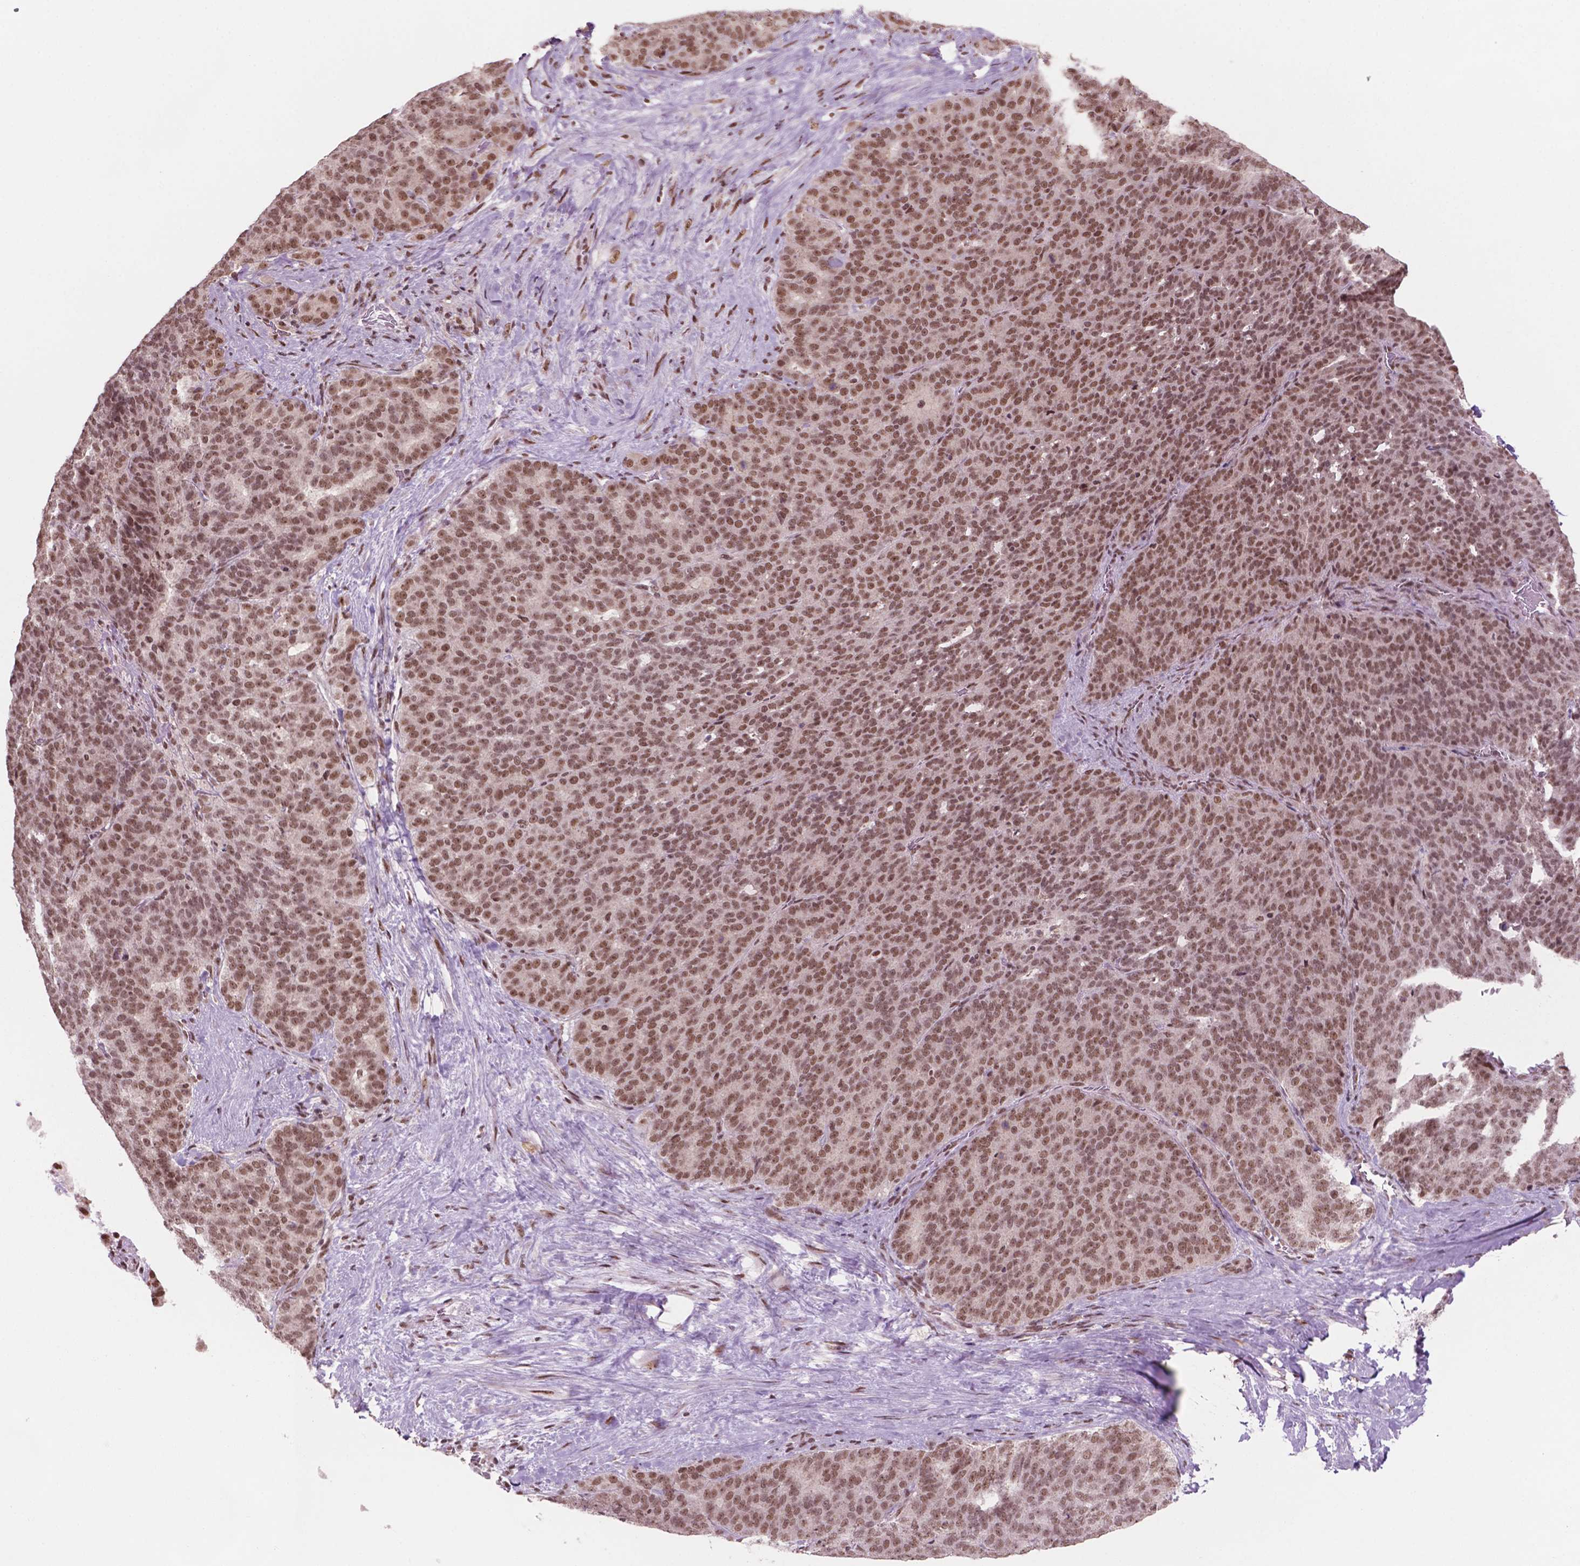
{"staining": {"intensity": "moderate", "quantity": ">75%", "location": "nuclear"}, "tissue": "liver cancer", "cell_type": "Tumor cells", "image_type": "cancer", "snomed": [{"axis": "morphology", "description": "Cholangiocarcinoma"}, {"axis": "topography", "description": "Liver"}], "caption": "Moderate nuclear expression is present in about >75% of tumor cells in liver cancer (cholangiocarcinoma).", "gene": "POLR2E", "patient": {"sex": "female", "age": 47}}